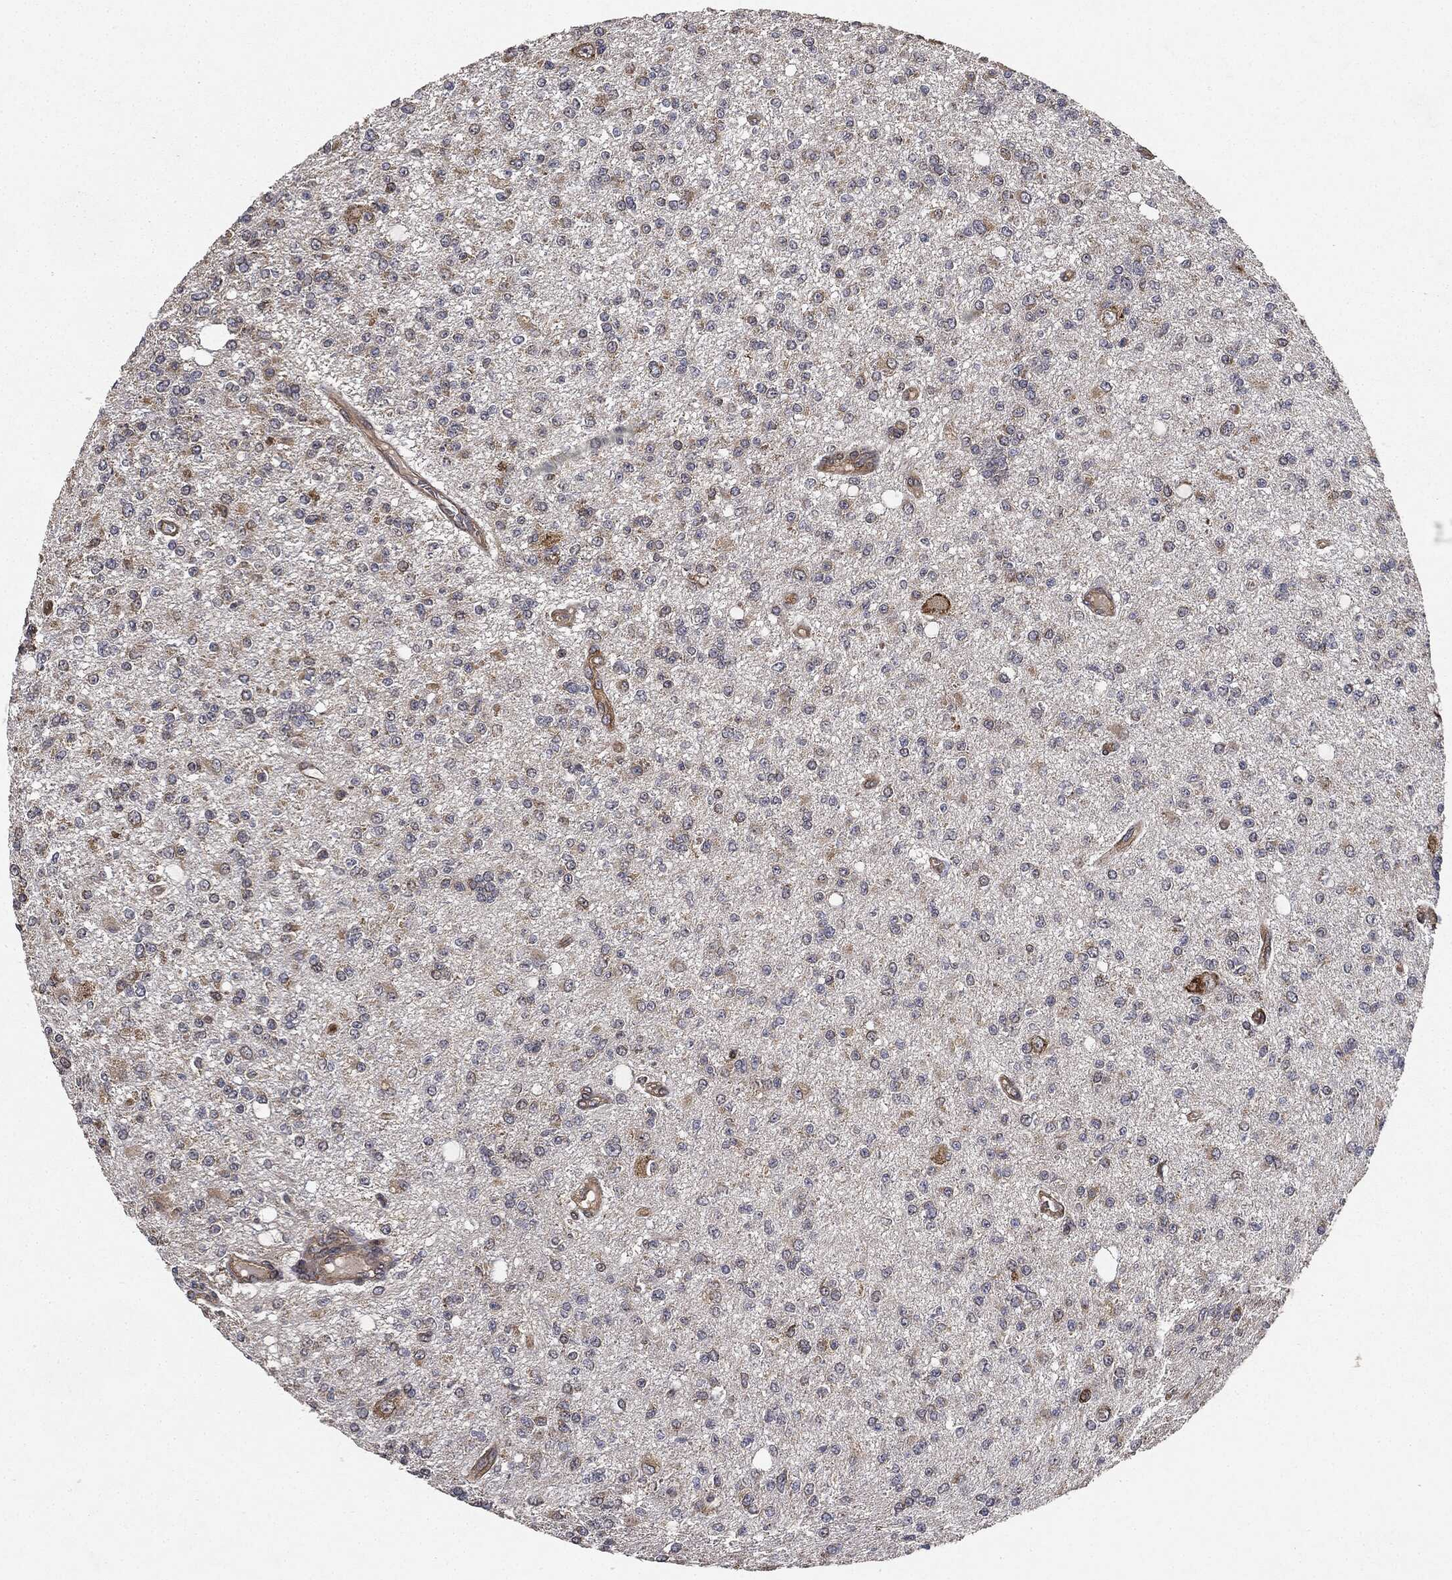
{"staining": {"intensity": "negative", "quantity": "none", "location": "none"}, "tissue": "glioma", "cell_type": "Tumor cells", "image_type": "cancer", "snomed": [{"axis": "morphology", "description": "Glioma, malignant, Low grade"}, {"axis": "topography", "description": "Brain"}], "caption": "Histopathology image shows no significant protein staining in tumor cells of low-grade glioma (malignant).", "gene": "MIER2", "patient": {"sex": "male", "age": 67}}